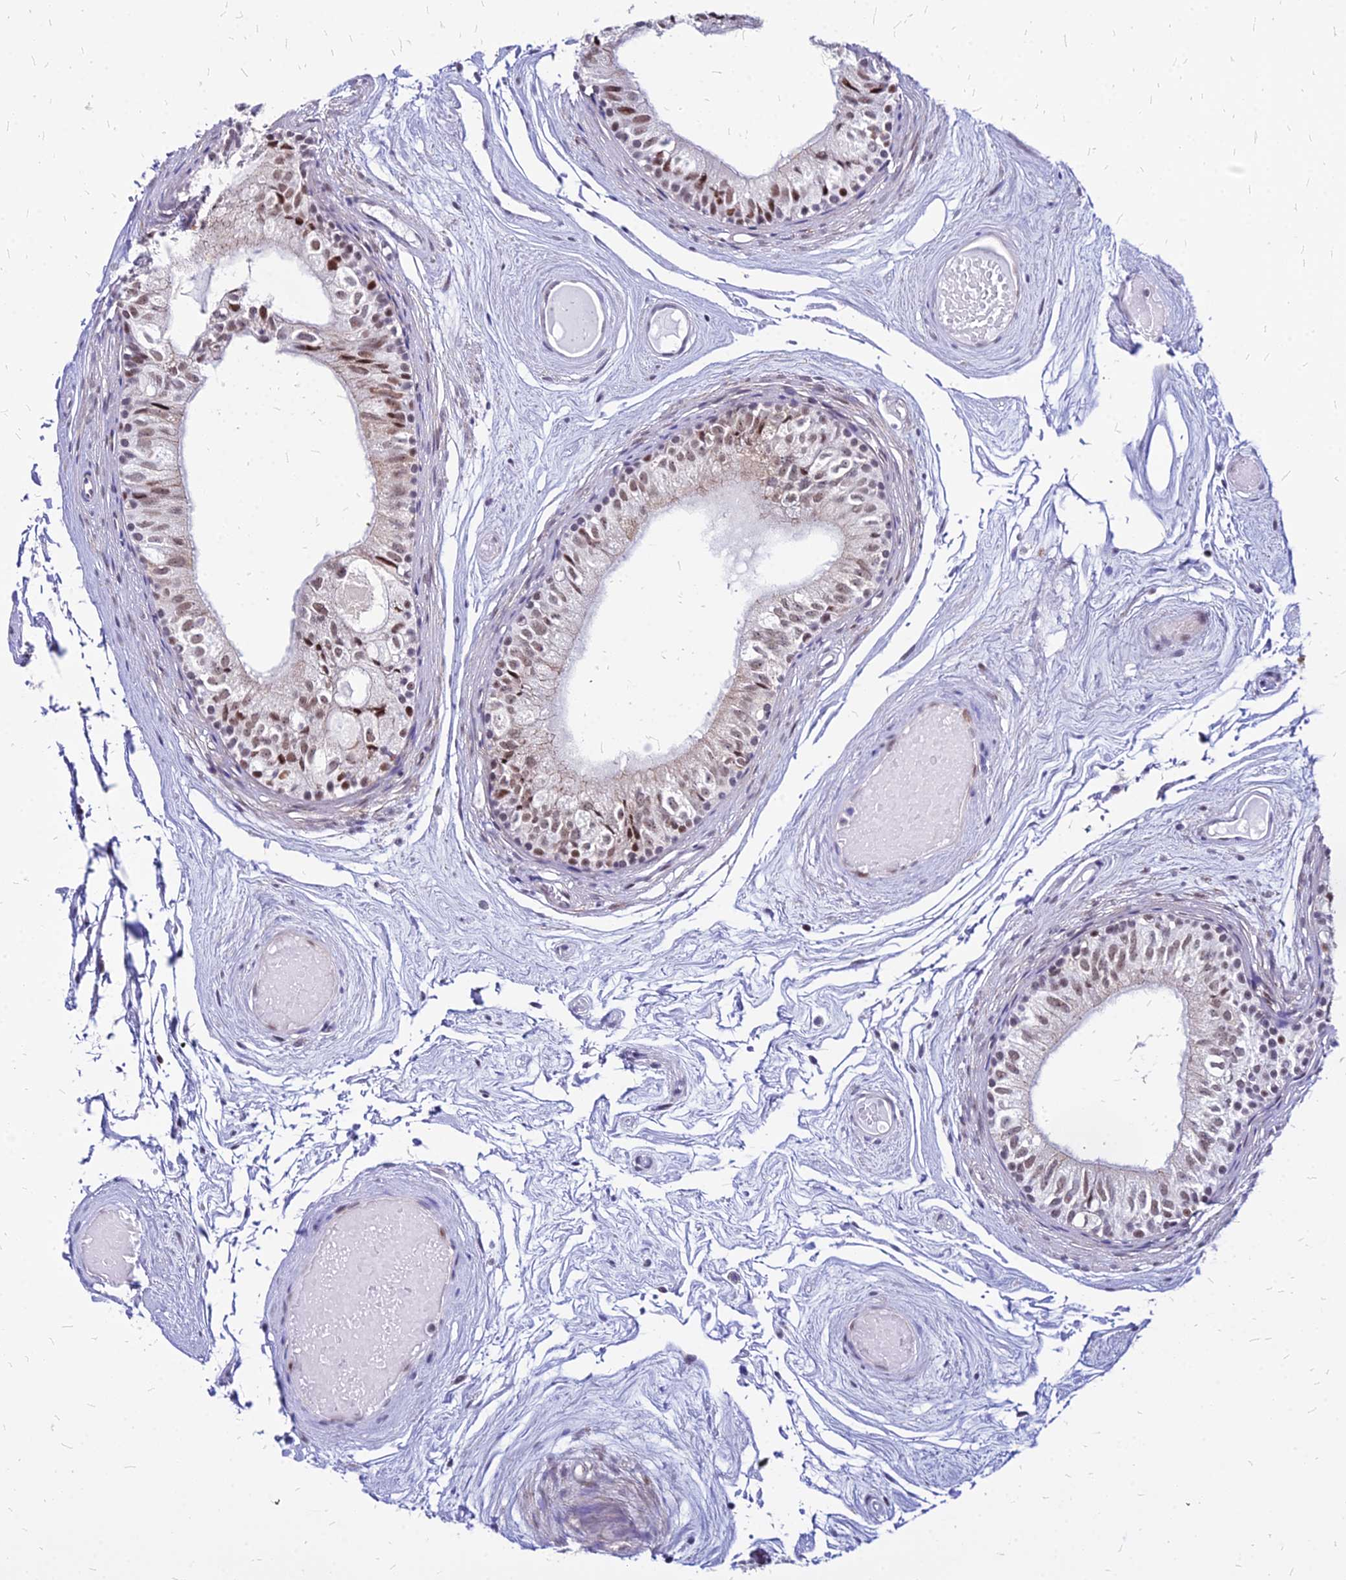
{"staining": {"intensity": "moderate", "quantity": "25%-75%", "location": "nuclear"}, "tissue": "epididymis", "cell_type": "Glandular cells", "image_type": "normal", "snomed": [{"axis": "morphology", "description": "Normal tissue, NOS"}, {"axis": "topography", "description": "Epididymis"}], "caption": "Human epididymis stained for a protein (brown) shows moderate nuclear positive positivity in approximately 25%-75% of glandular cells.", "gene": "FDX2", "patient": {"sex": "male", "age": 79}}